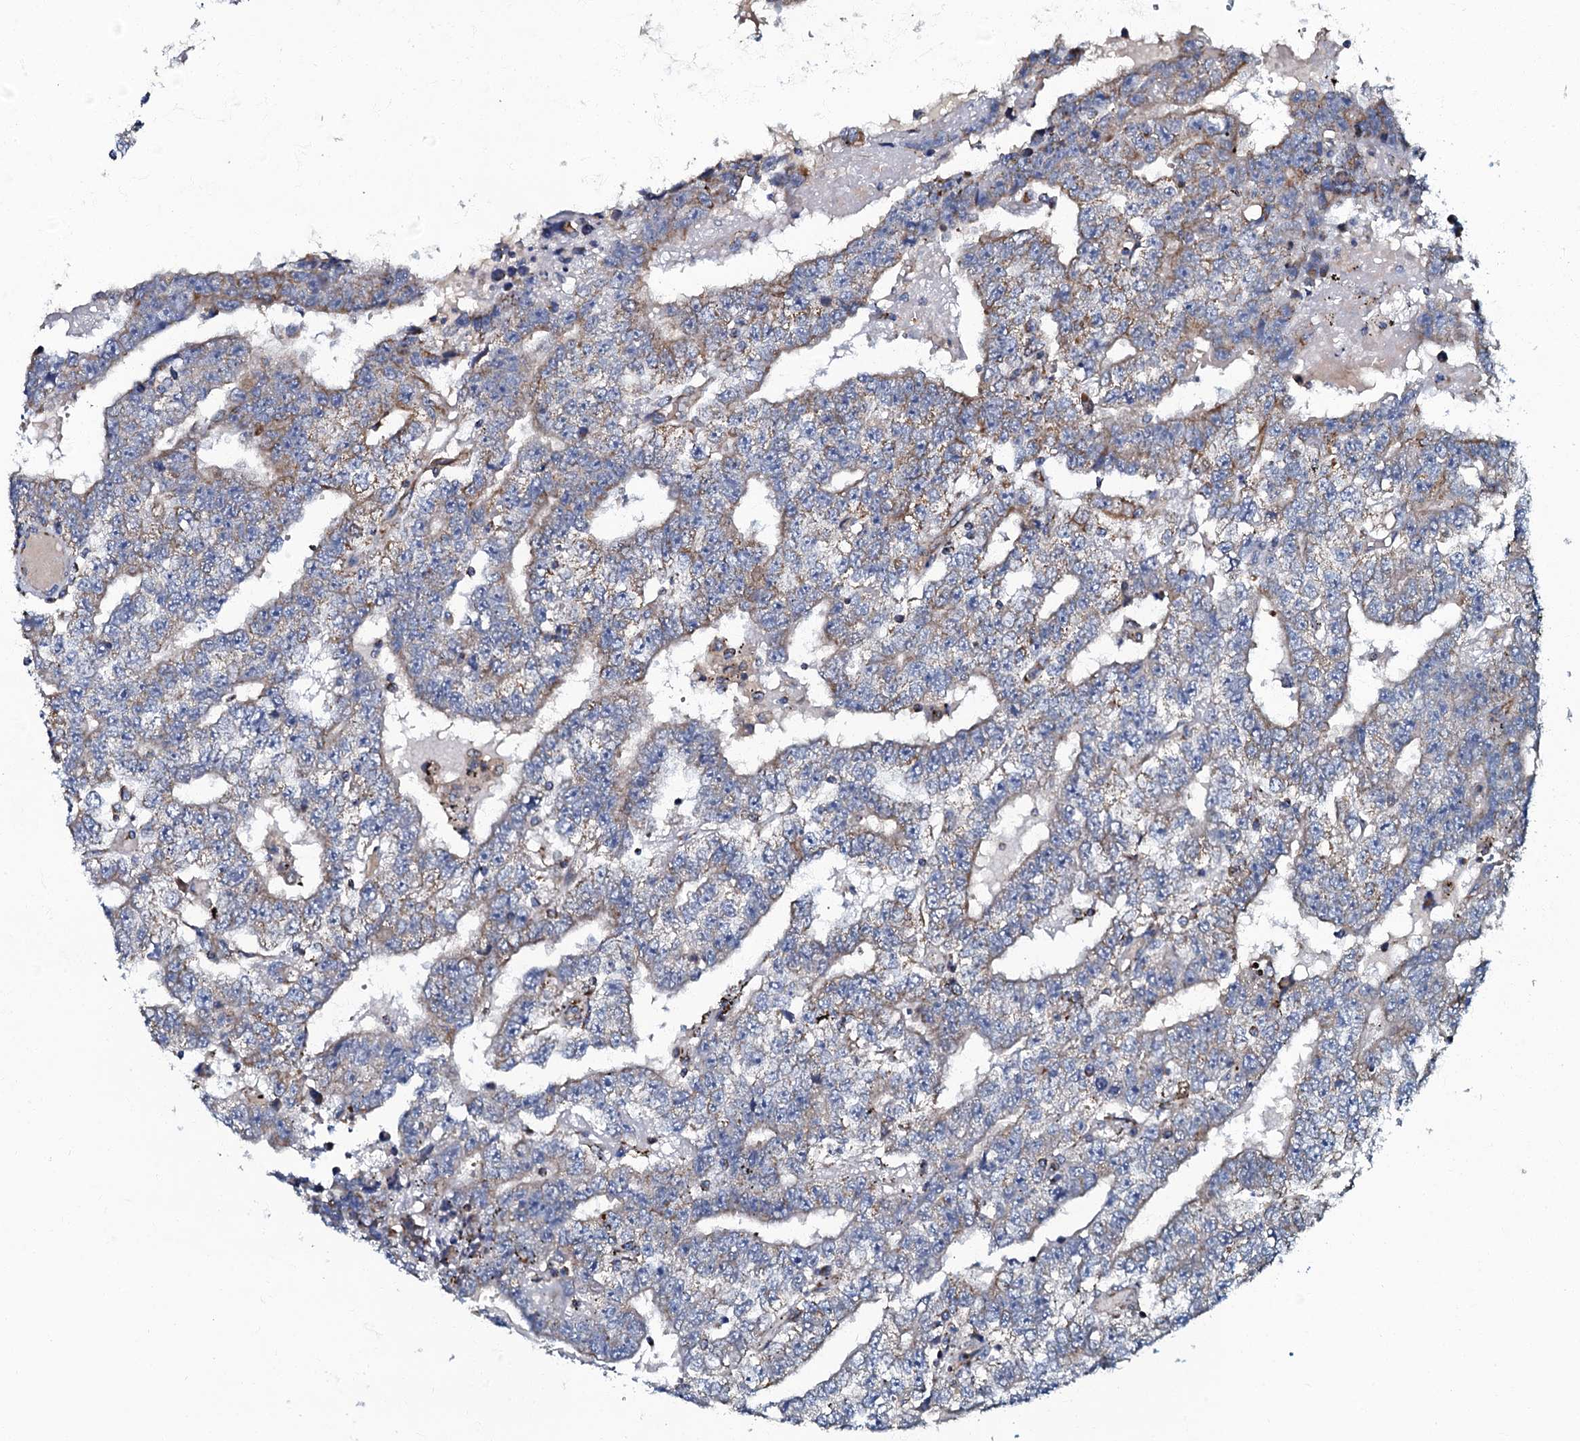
{"staining": {"intensity": "weak", "quantity": "25%-75%", "location": "cytoplasmic/membranous"}, "tissue": "testis cancer", "cell_type": "Tumor cells", "image_type": "cancer", "snomed": [{"axis": "morphology", "description": "Carcinoma, Embryonal, NOS"}, {"axis": "topography", "description": "Testis"}], "caption": "An image of human testis cancer (embryonal carcinoma) stained for a protein demonstrates weak cytoplasmic/membranous brown staining in tumor cells. The protein is shown in brown color, while the nuclei are stained blue.", "gene": "NDUFA12", "patient": {"sex": "male", "age": 25}}